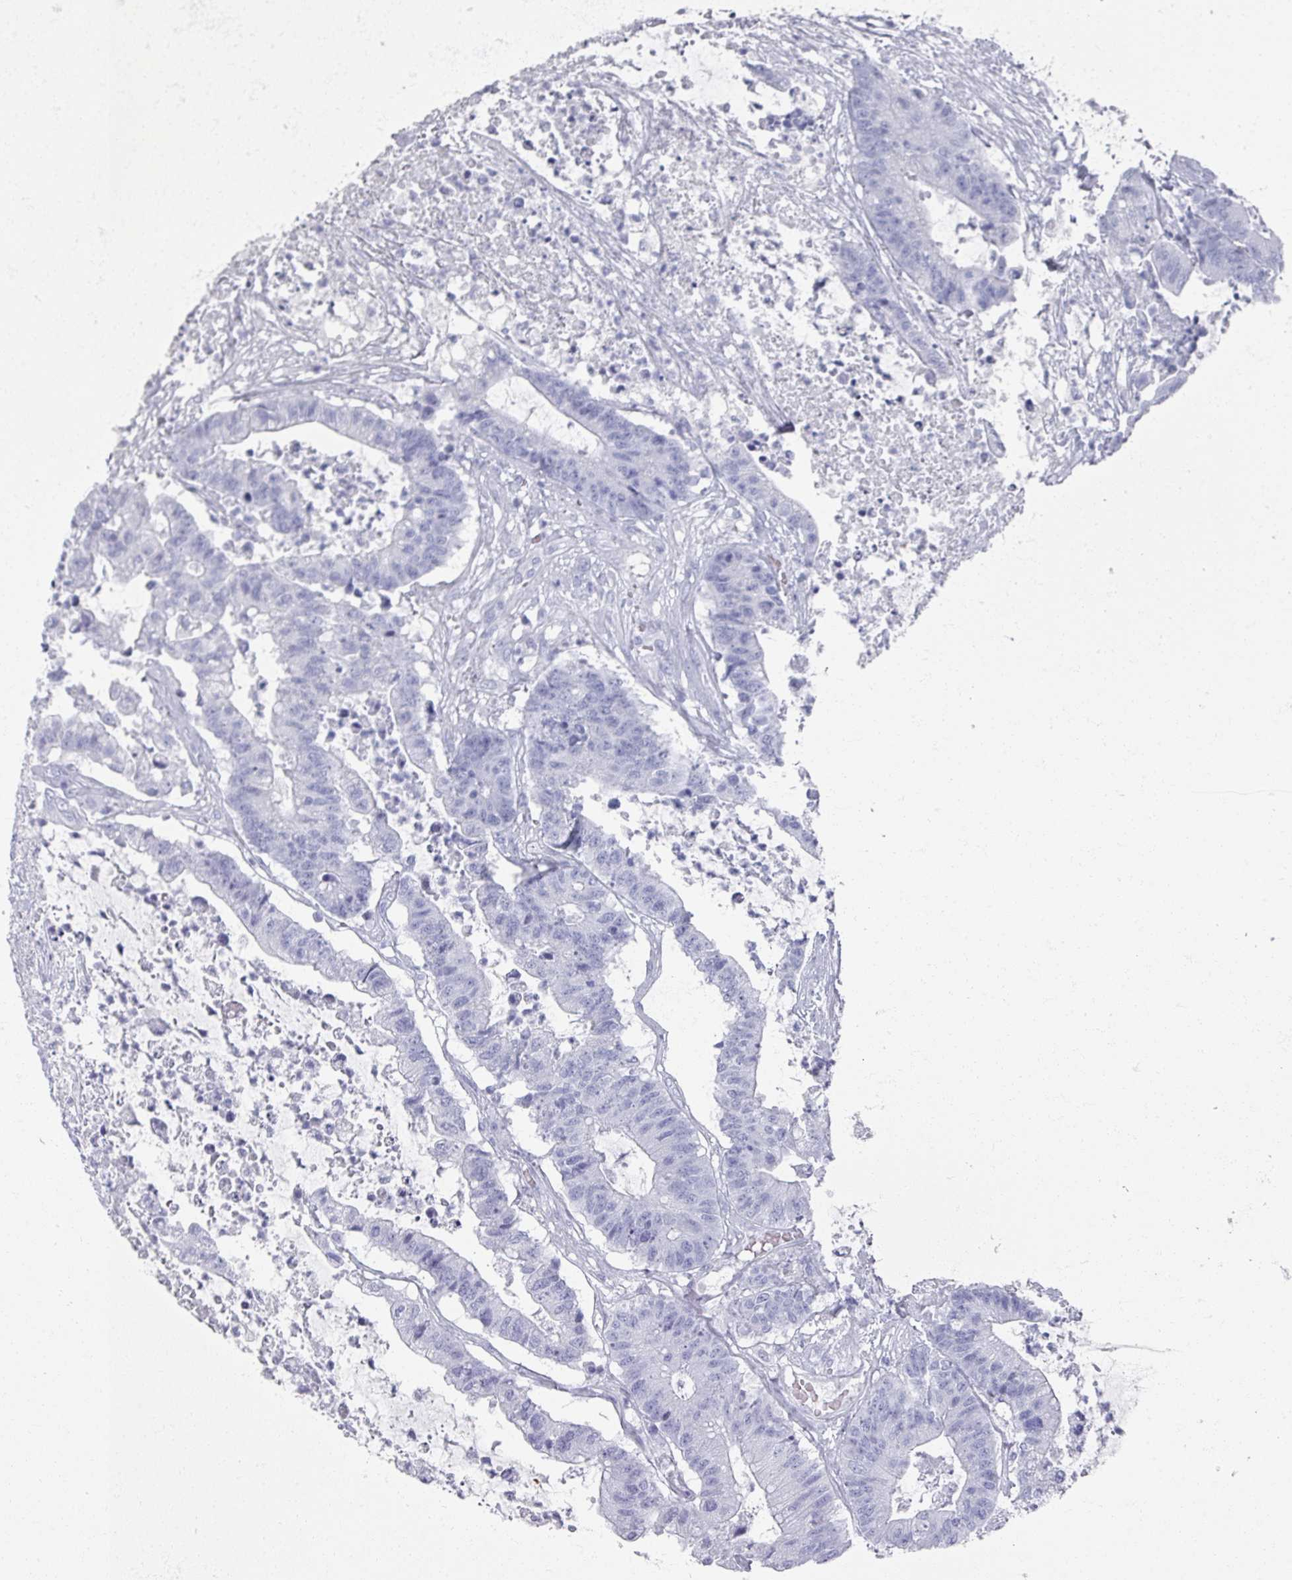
{"staining": {"intensity": "negative", "quantity": "none", "location": "none"}, "tissue": "colorectal cancer", "cell_type": "Tumor cells", "image_type": "cancer", "snomed": [{"axis": "morphology", "description": "Adenocarcinoma, NOS"}, {"axis": "topography", "description": "Colon"}], "caption": "A high-resolution histopathology image shows IHC staining of adenocarcinoma (colorectal), which displays no significant positivity in tumor cells.", "gene": "OMG", "patient": {"sex": "female", "age": 84}}